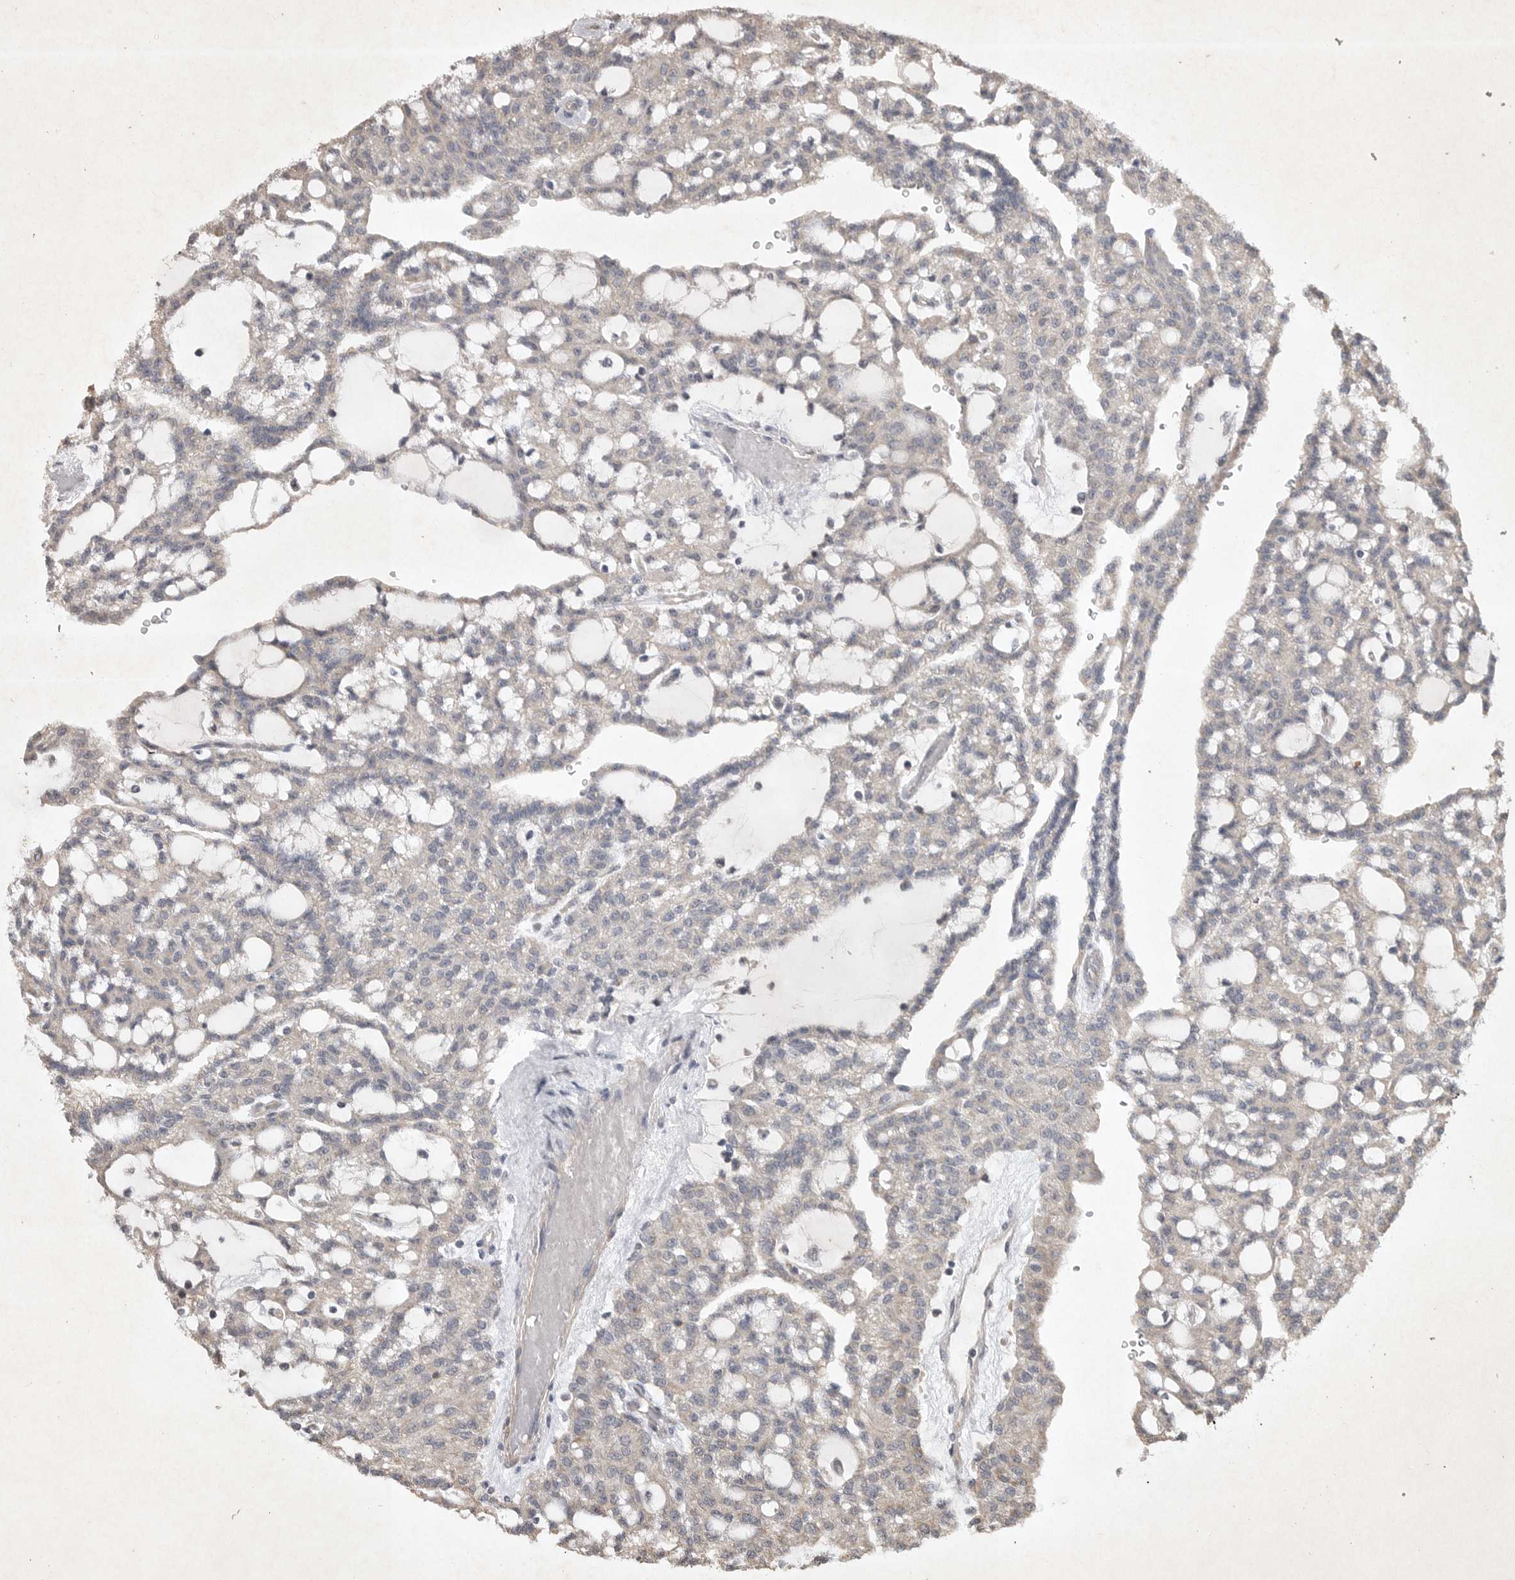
{"staining": {"intensity": "negative", "quantity": "none", "location": "none"}, "tissue": "renal cancer", "cell_type": "Tumor cells", "image_type": "cancer", "snomed": [{"axis": "morphology", "description": "Adenocarcinoma, NOS"}, {"axis": "topography", "description": "Kidney"}], "caption": "This micrograph is of renal cancer (adenocarcinoma) stained with immunohistochemistry (IHC) to label a protein in brown with the nuclei are counter-stained blue. There is no staining in tumor cells. Brightfield microscopy of IHC stained with DAB (3,3'-diaminobenzidine) (brown) and hematoxylin (blue), captured at high magnification.", "gene": "EDEM3", "patient": {"sex": "male", "age": 63}}